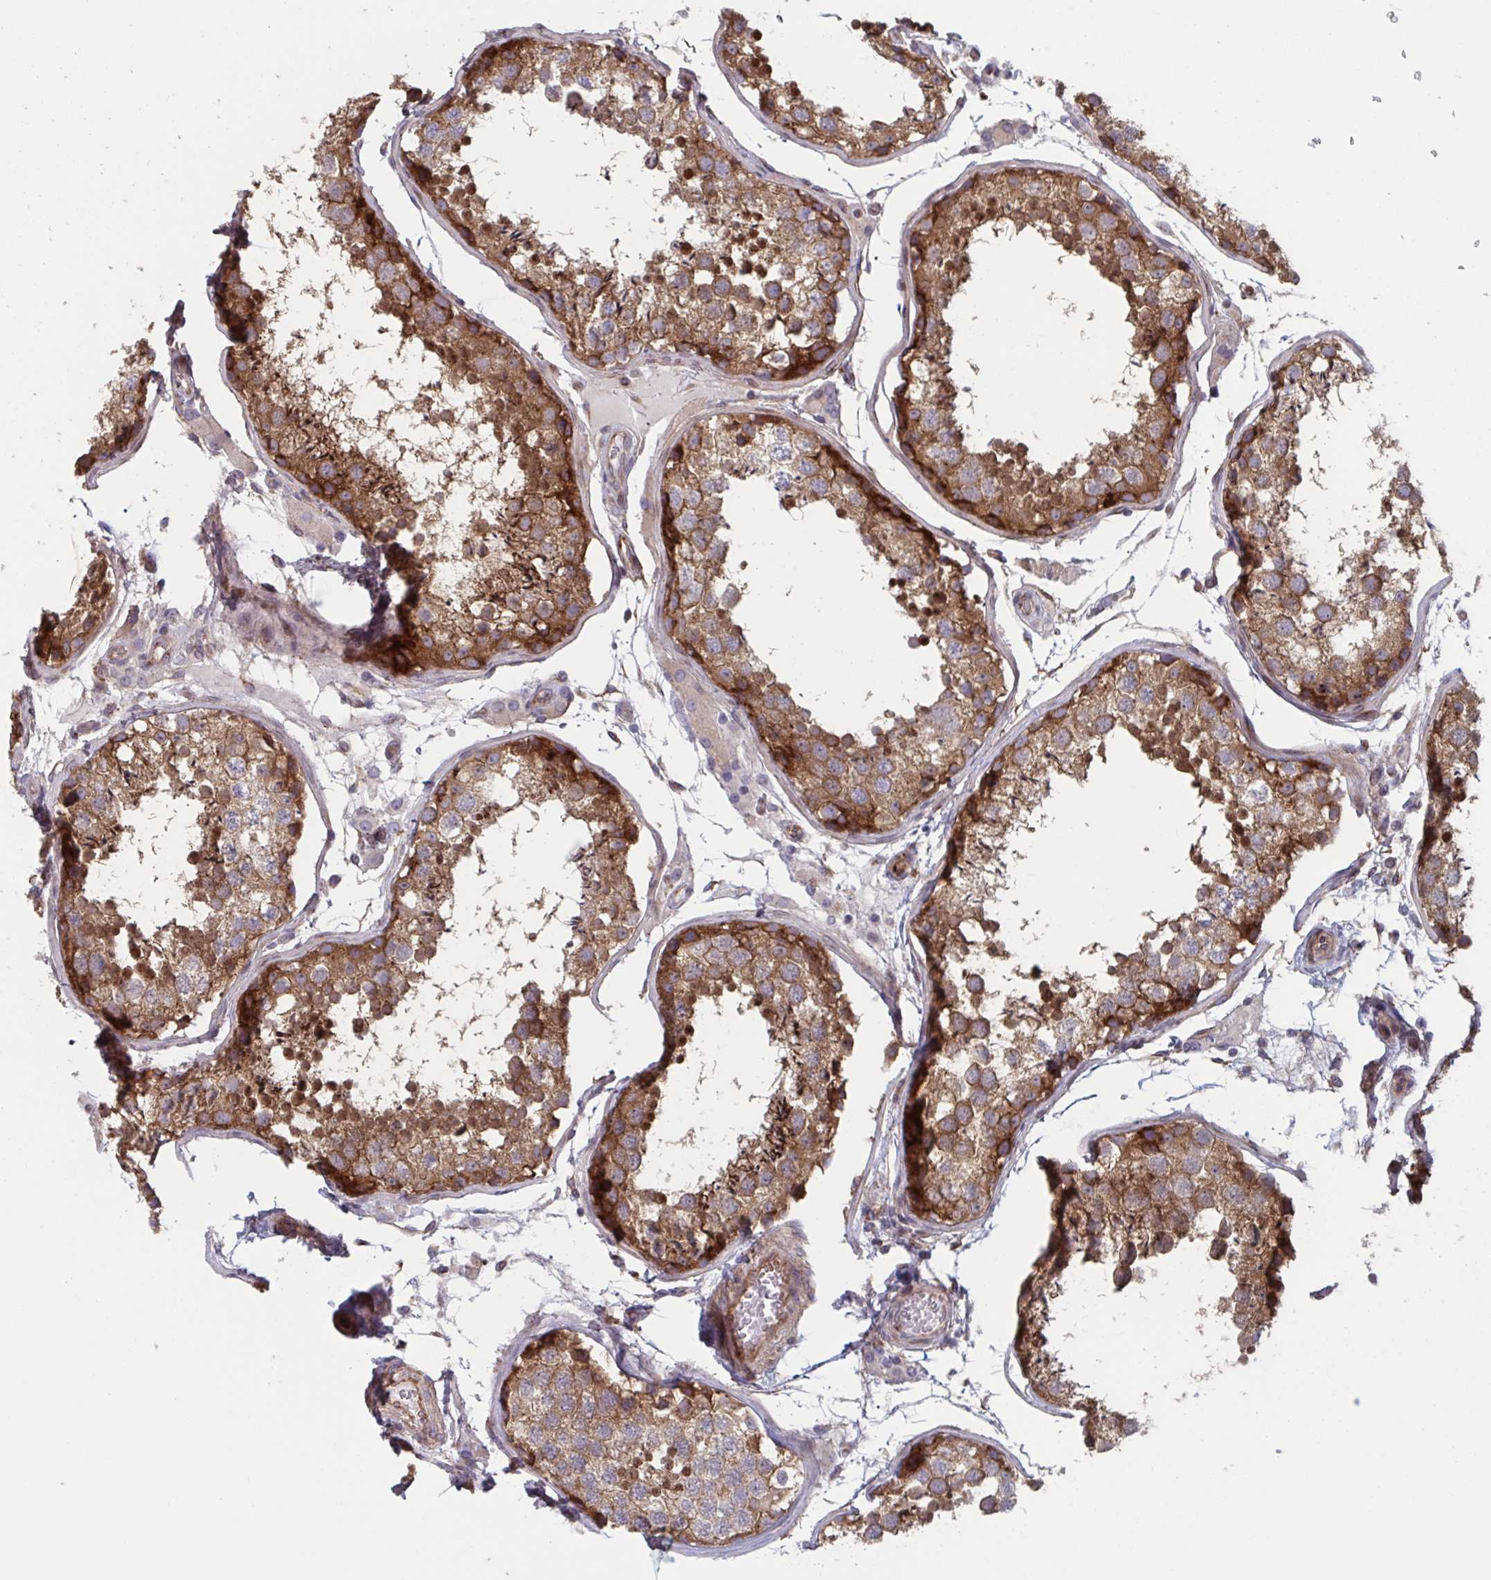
{"staining": {"intensity": "strong", "quantity": ">75%", "location": "cytoplasmic/membranous,nuclear"}, "tissue": "testis", "cell_type": "Cells in seminiferous ducts", "image_type": "normal", "snomed": [{"axis": "morphology", "description": "Normal tissue, NOS"}, {"axis": "topography", "description": "Testis"}], "caption": "Immunohistochemistry of unremarkable testis demonstrates high levels of strong cytoplasmic/membranous,nuclear staining in about >75% of cells in seminiferous ducts. The staining was performed using DAB (3,3'-diaminobenzidine), with brown indicating positive protein expression. Nuclei are stained blue with hematoxylin.", "gene": "TNFSF10", "patient": {"sex": "male", "age": 29}}